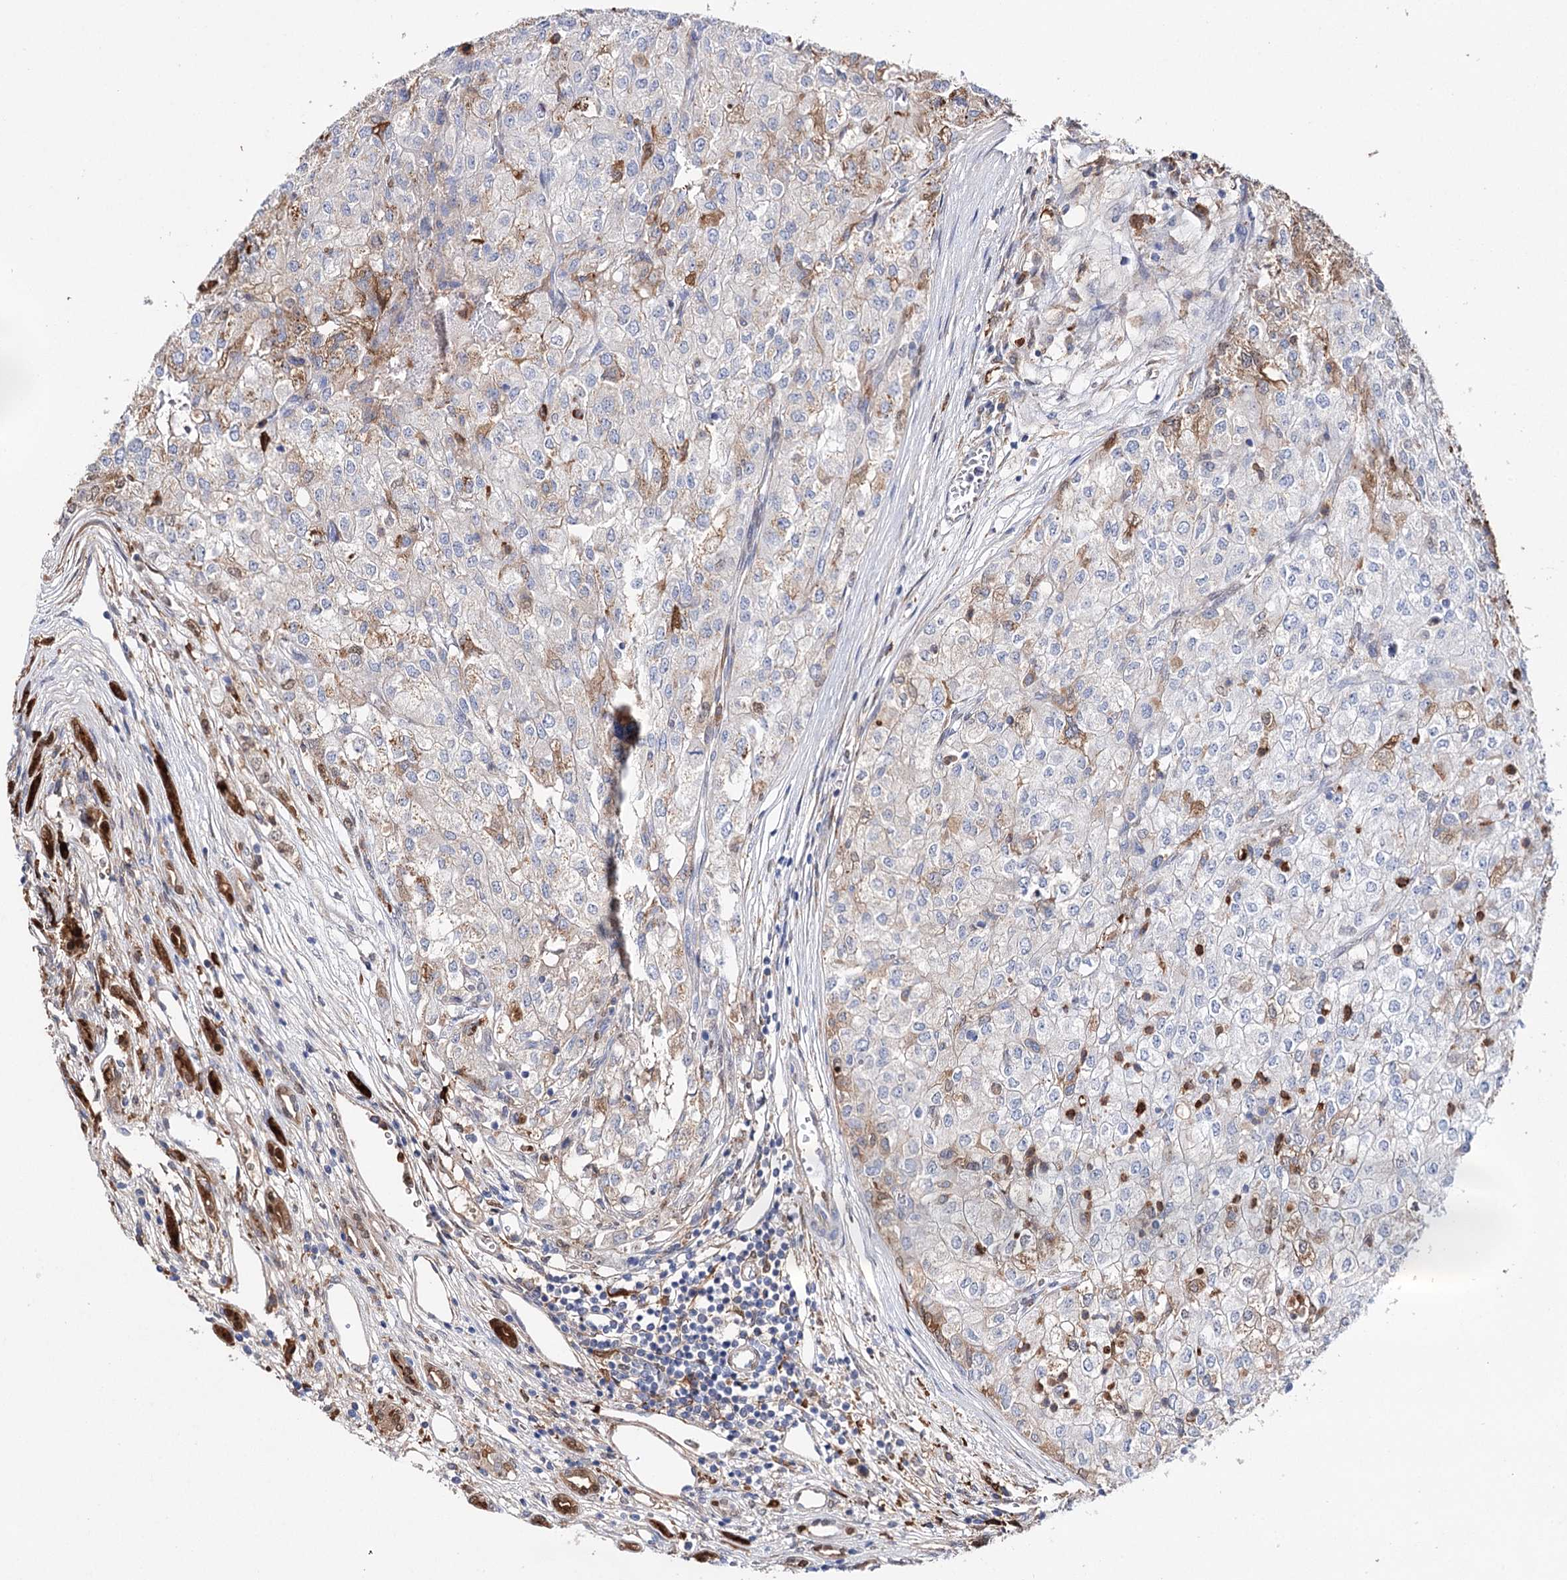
{"staining": {"intensity": "negative", "quantity": "none", "location": "none"}, "tissue": "renal cancer", "cell_type": "Tumor cells", "image_type": "cancer", "snomed": [{"axis": "morphology", "description": "Adenocarcinoma, NOS"}, {"axis": "topography", "description": "Kidney"}], "caption": "This histopathology image is of renal cancer stained with immunohistochemistry to label a protein in brown with the nuclei are counter-stained blue. There is no positivity in tumor cells.", "gene": "CFAP46", "patient": {"sex": "female", "age": 54}}